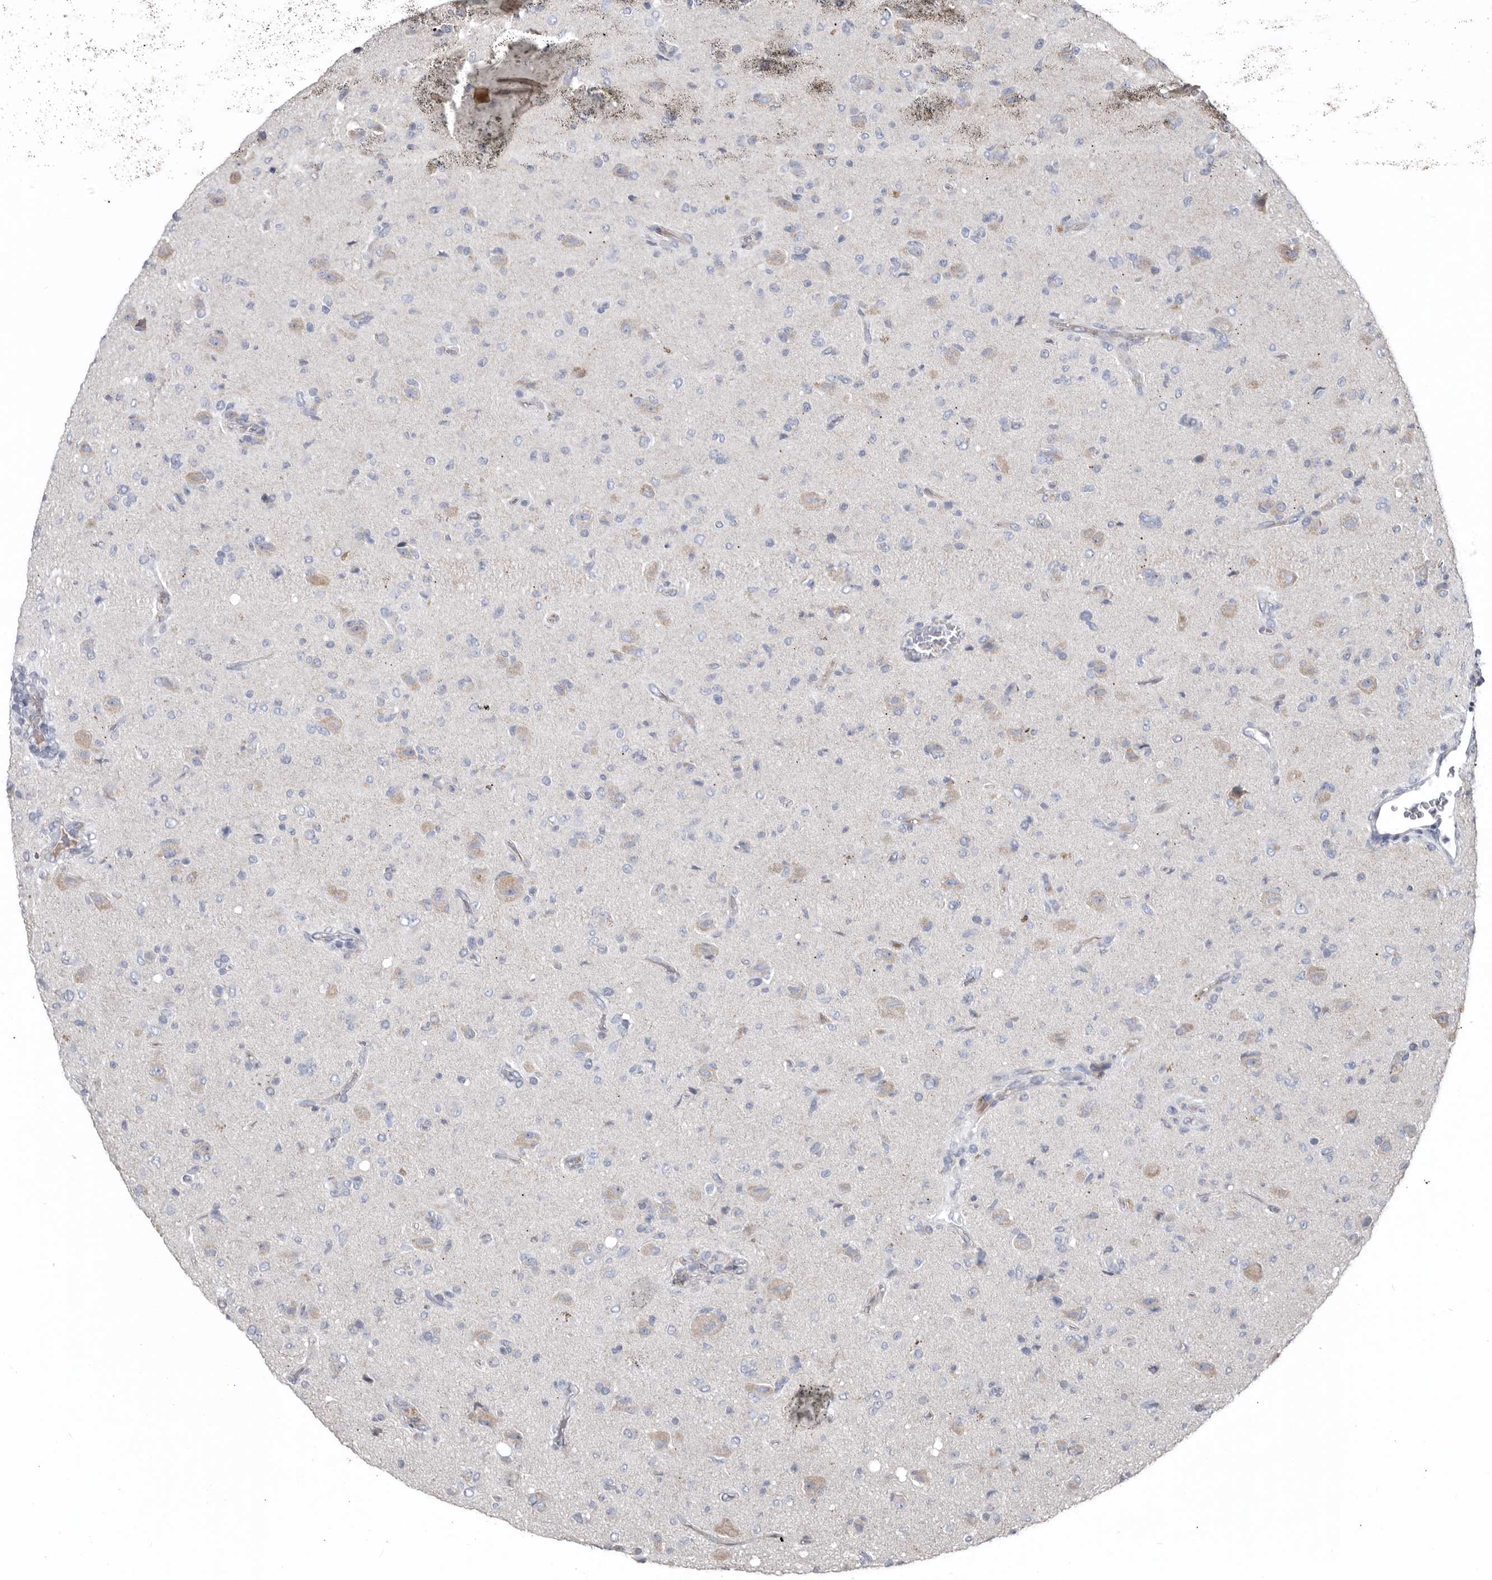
{"staining": {"intensity": "negative", "quantity": "none", "location": "none"}, "tissue": "glioma", "cell_type": "Tumor cells", "image_type": "cancer", "snomed": [{"axis": "morphology", "description": "Glioma, malignant, High grade"}, {"axis": "topography", "description": "Brain"}], "caption": "Immunohistochemistry micrograph of neoplastic tissue: human malignant glioma (high-grade) stained with DAB exhibits no significant protein expression in tumor cells.", "gene": "ZNF114", "patient": {"sex": "female", "age": 57}}